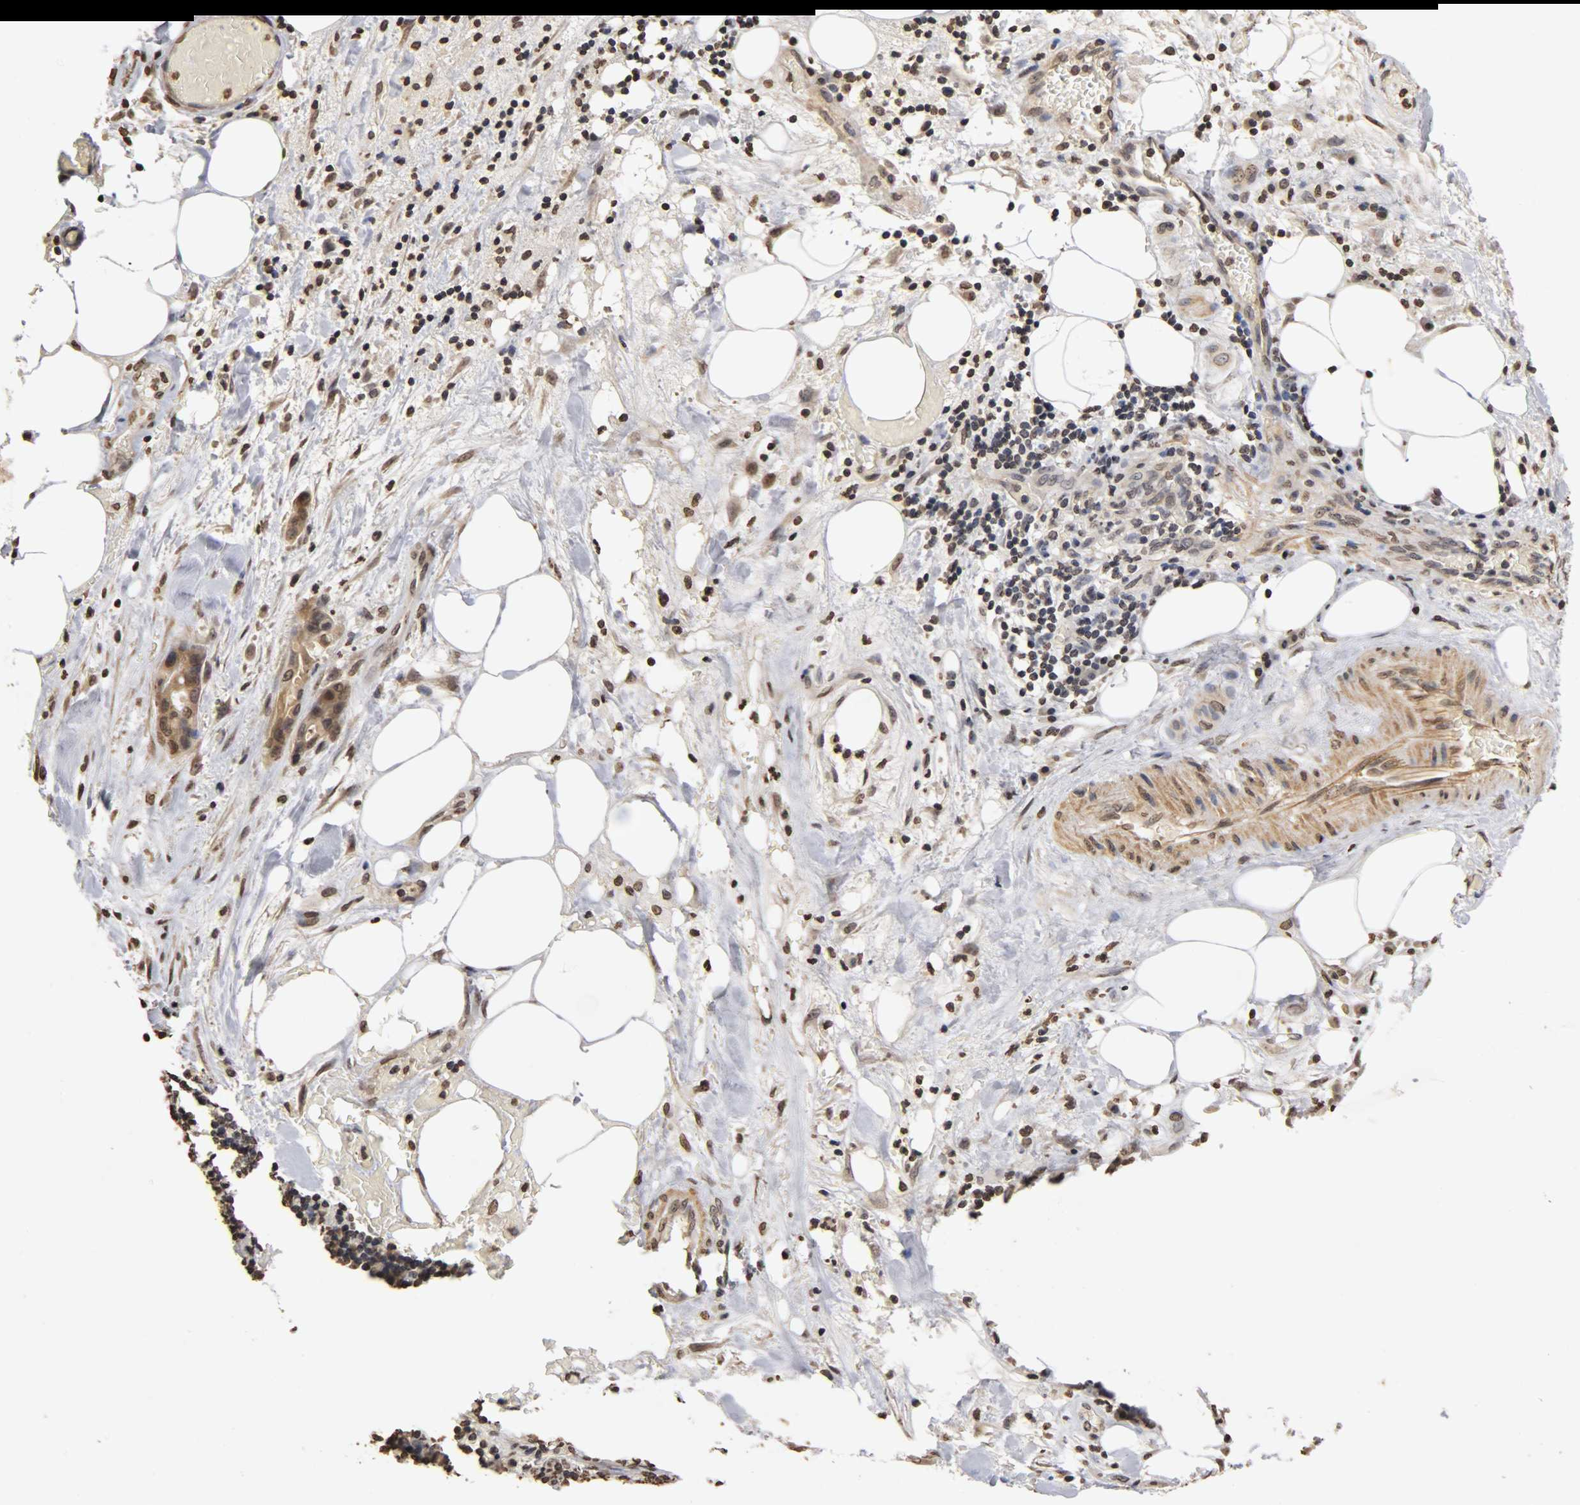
{"staining": {"intensity": "moderate", "quantity": "25%-75%", "location": "cytoplasmic/membranous,nuclear"}, "tissue": "liver cancer", "cell_type": "Tumor cells", "image_type": "cancer", "snomed": [{"axis": "morphology", "description": "Cholangiocarcinoma"}, {"axis": "topography", "description": "Liver"}], "caption": "About 25%-75% of tumor cells in liver cancer show moderate cytoplasmic/membranous and nuclear protein positivity as visualized by brown immunohistochemical staining.", "gene": "ERCC2", "patient": {"sex": "female", "age": 68}}